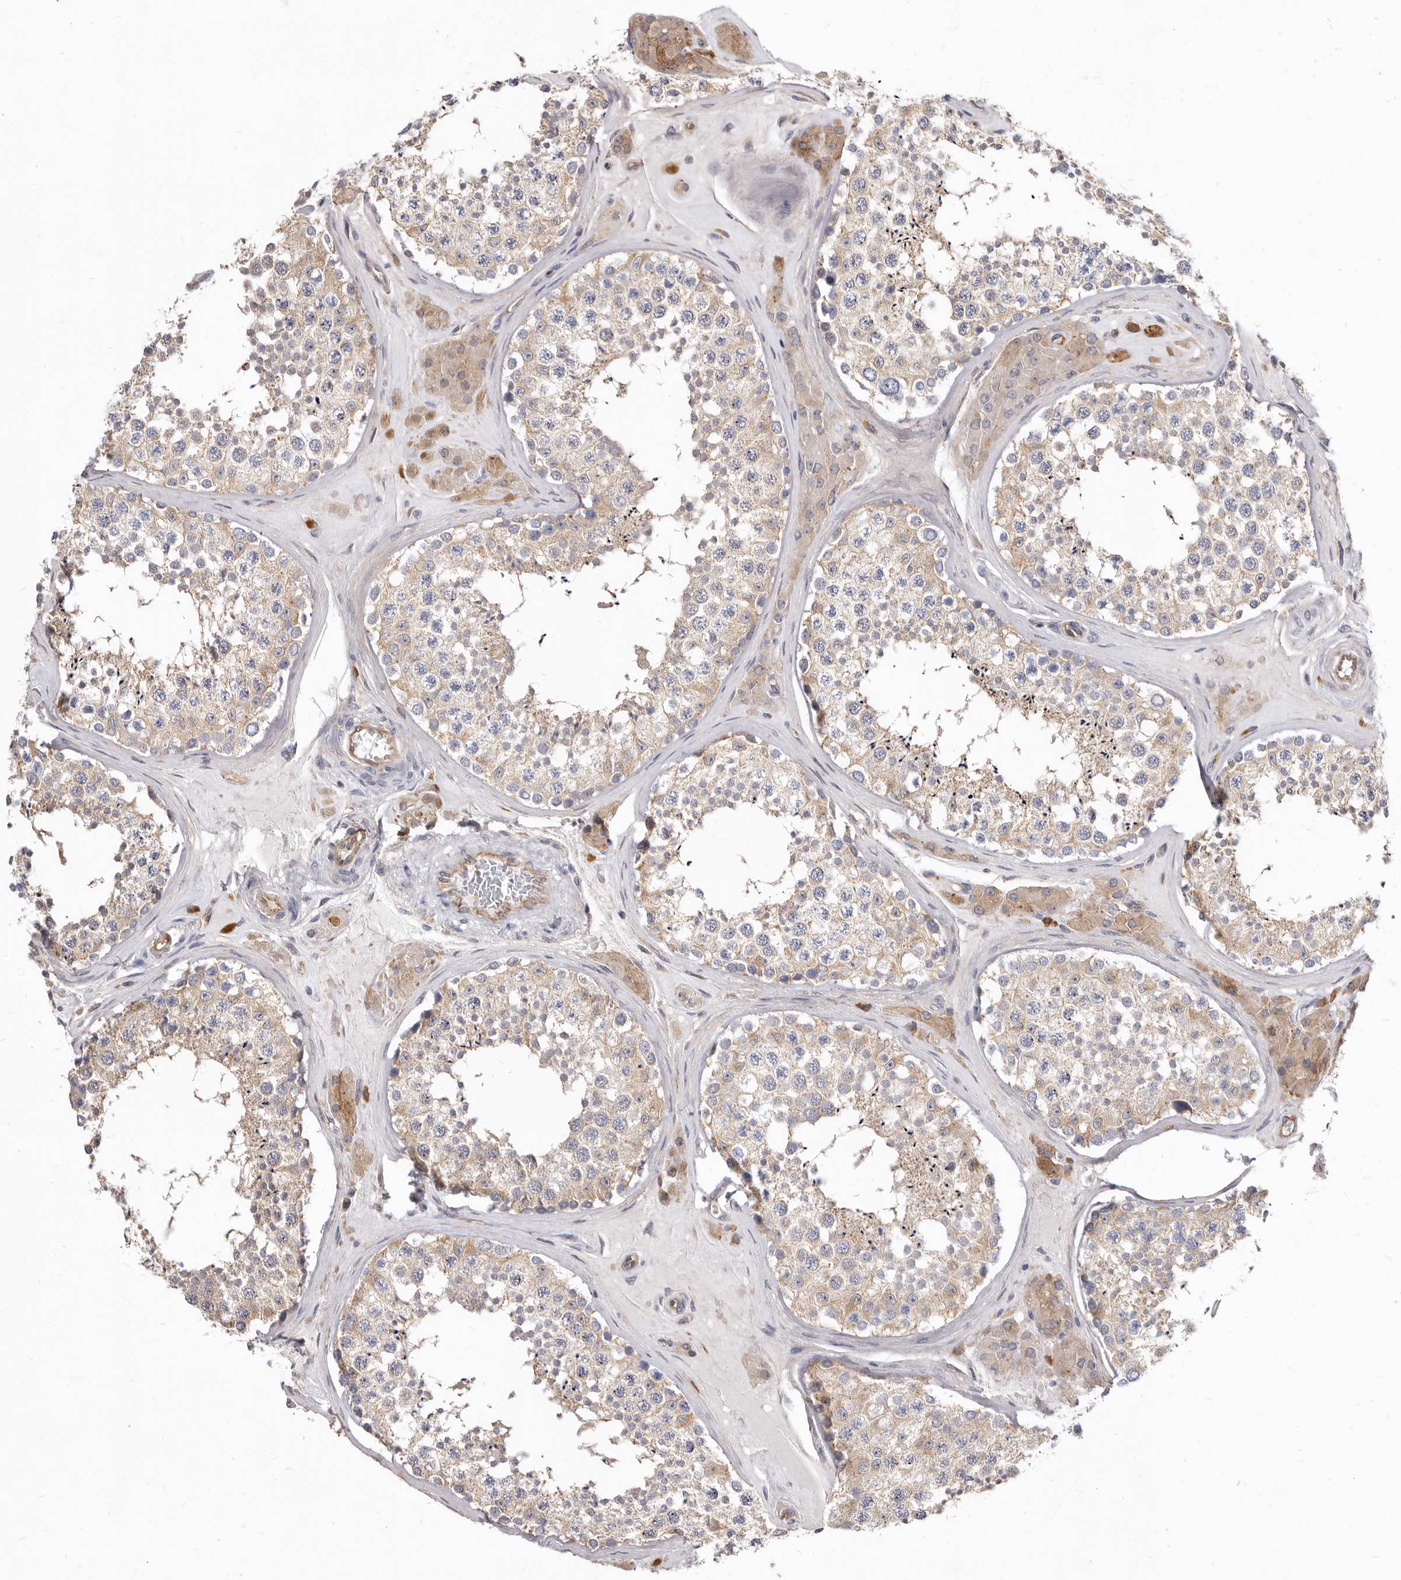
{"staining": {"intensity": "weak", "quantity": ">75%", "location": "cytoplasmic/membranous"}, "tissue": "testis", "cell_type": "Cells in seminiferous ducts", "image_type": "normal", "snomed": [{"axis": "morphology", "description": "Normal tissue, NOS"}, {"axis": "topography", "description": "Testis"}], "caption": "Immunohistochemical staining of unremarkable human testis demonstrates low levels of weak cytoplasmic/membranous expression in approximately >75% of cells in seminiferous ducts. (Stains: DAB in brown, nuclei in blue, Microscopy: brightfield microscopy at high magnification).", "gene": "FMO2", "patient": {"sex": "male", "age": 46}}